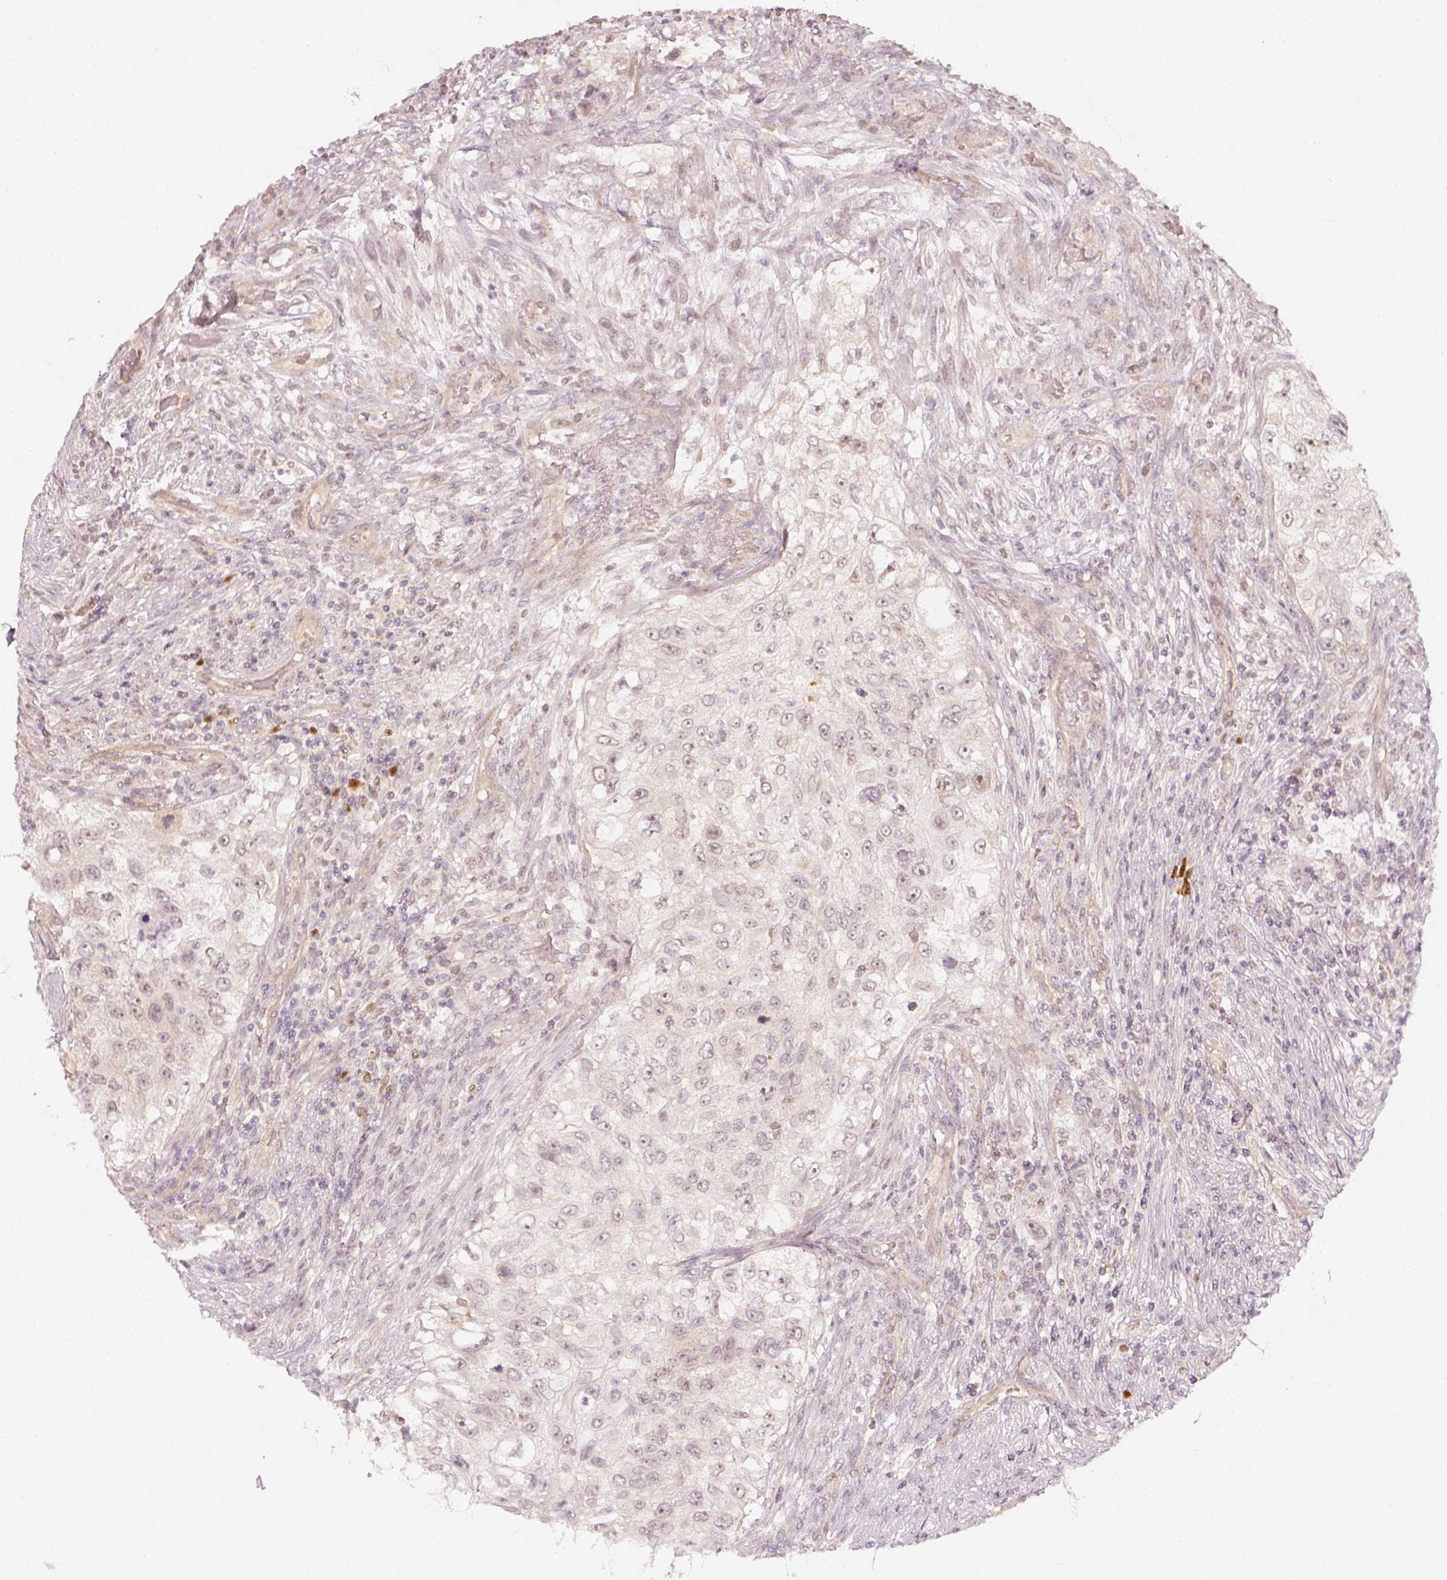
{"staining": {"intensity": "weak", "quantity": "<25%", "location": "nuclear"}, "tissue": "urothelial cancer", "cell_type": "Tumor cells", "image_type": "cancer", "snomed": [{"axis": "morphology", "description": "Urothelial carcinoma, High grade"}, {"axis": "topography", "description": "Urinary bladder"}], "caption": "Urothelial cancer was stained to show a protein in brown. There is no significant expression in tumor cells.", "gene": "EAF2", "patient": {"sex": "female", "age": 60}}